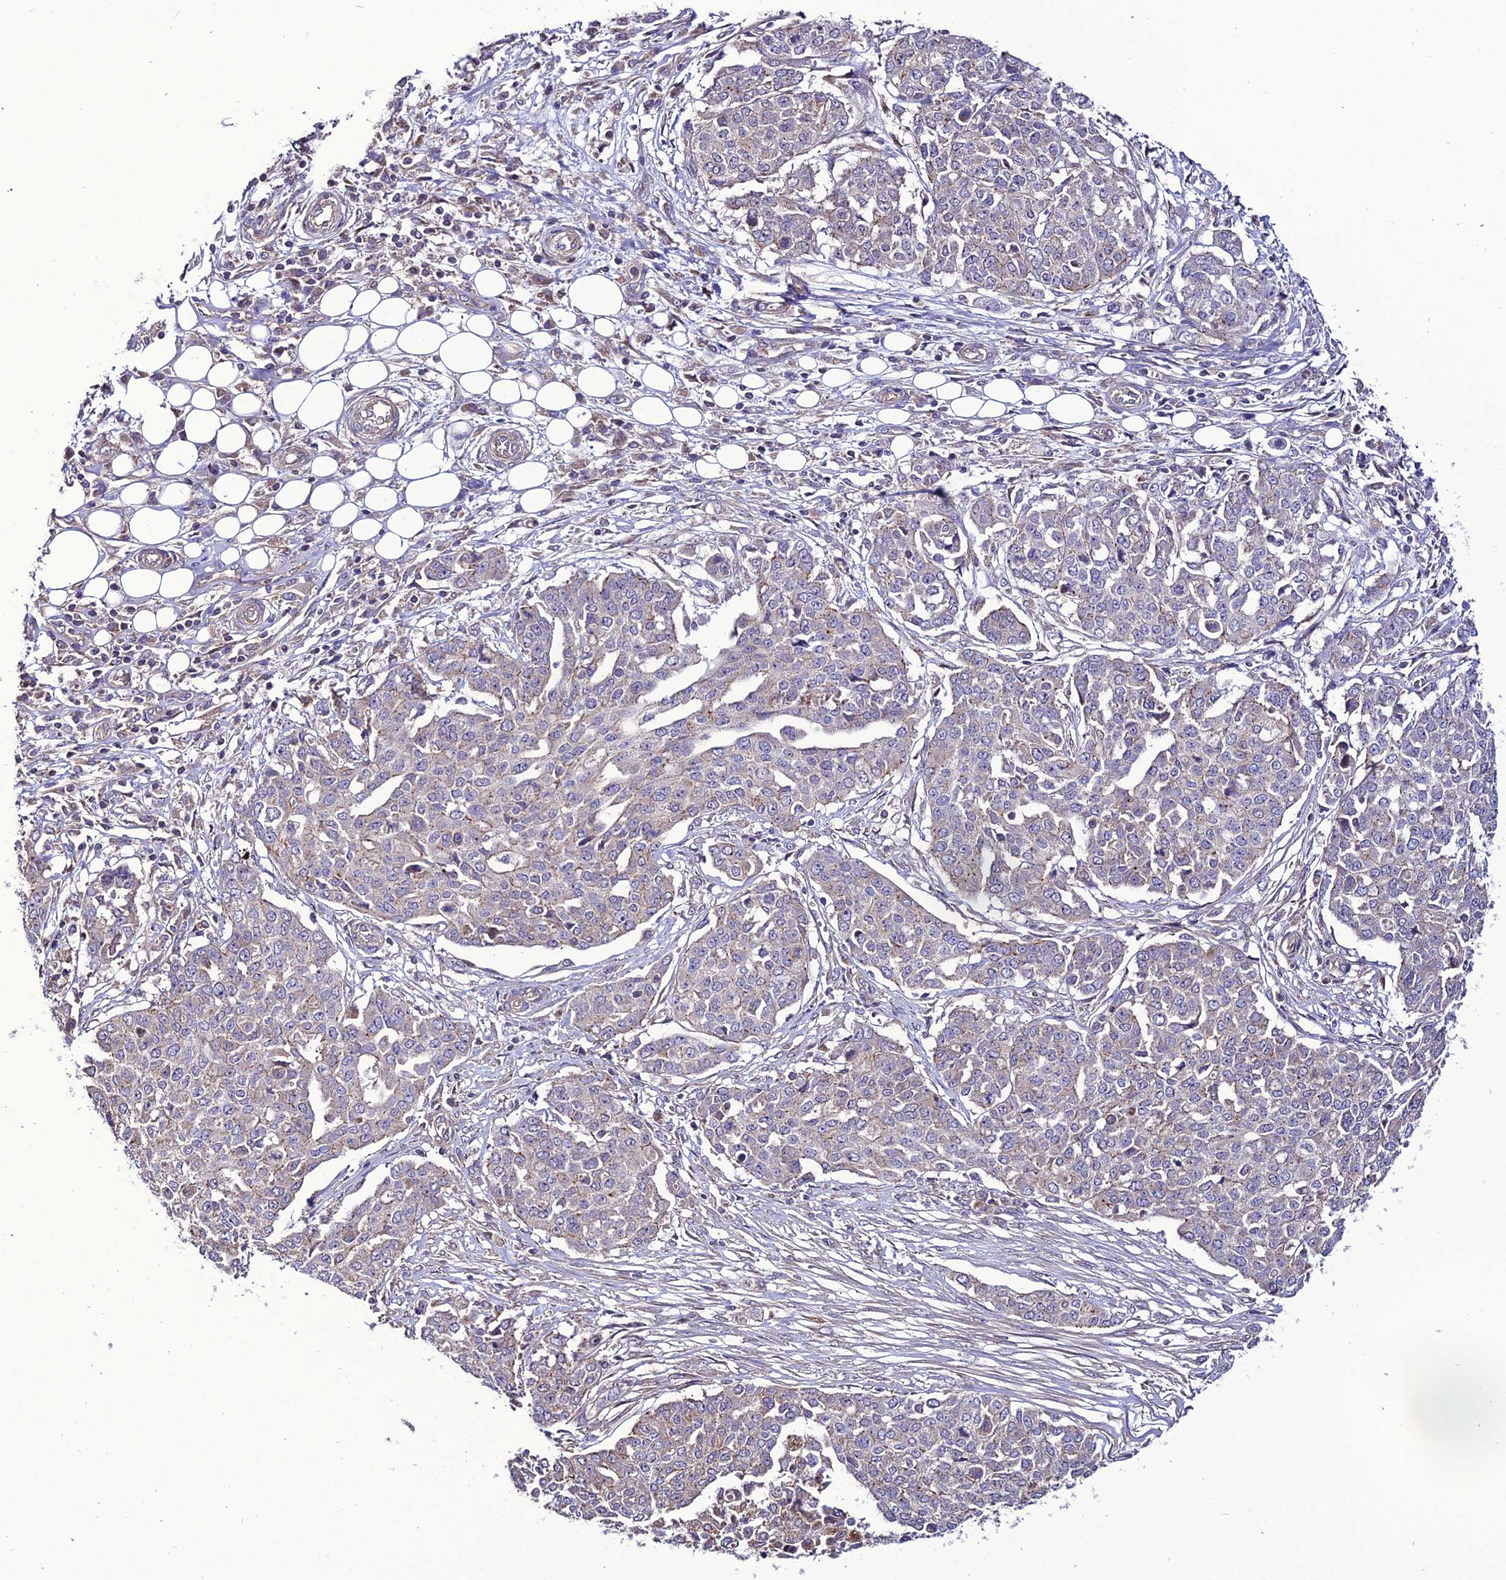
{"staining": {"intensity": "negative", "quantity": "none", "location": "none"}, "tissue": "ovarian cancer", "cell_type": "Tumor cells", "image_type": "cancer", "snomed": [{"axis": "morphology", "description": "Cystadenocarcinoma, serous, NOS"}, {"axis": "topography", "description": "Soft tissue"}, {"axis": "topography", "description": "Ovary"}], "caption": "An image of ovarian cancer stained for a protein demonstrates no brown staining in tumor cells.", "gene": "PPIL3", "patient": {"sex": "female", "age": 57}}